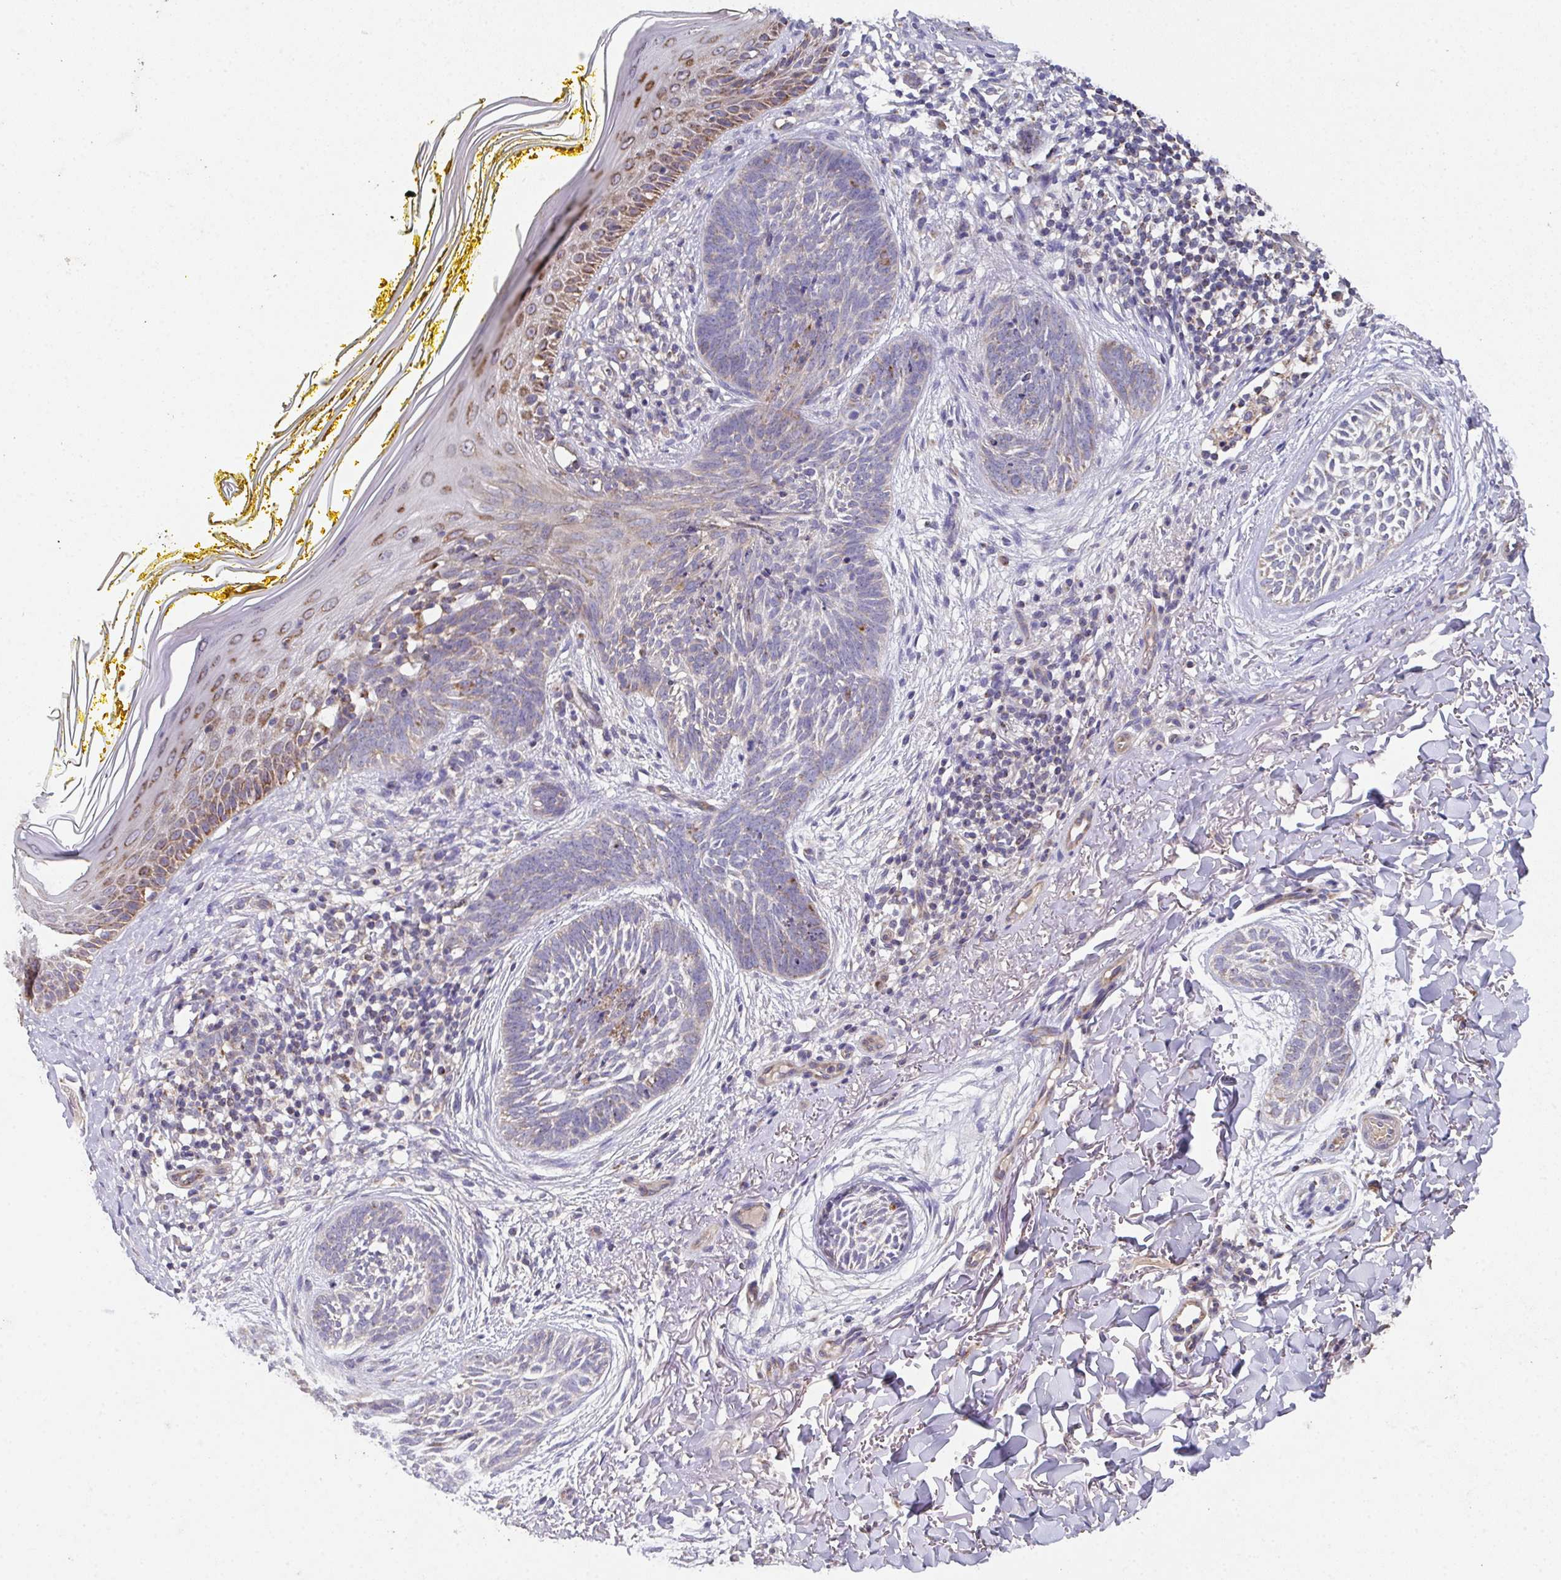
{"staining": {"intensity": "negative", "quantity": "none", "location": "none"}, "tissue": "skin cancer", "cell_type": "Tumor cells", "image_type": "cancer", "snomed": [{"axis": "morphology", "description": "Basal cell carcinoma"}, {"axis": "topography", "description": "Skin"}], "caption": "DAB immunohistochemical staining of skin basal cell carcinoma exhibits no significant expression in tumor cells.", "gene": "MT-ND3", "patient": {"sex": "female", "age": 68}}